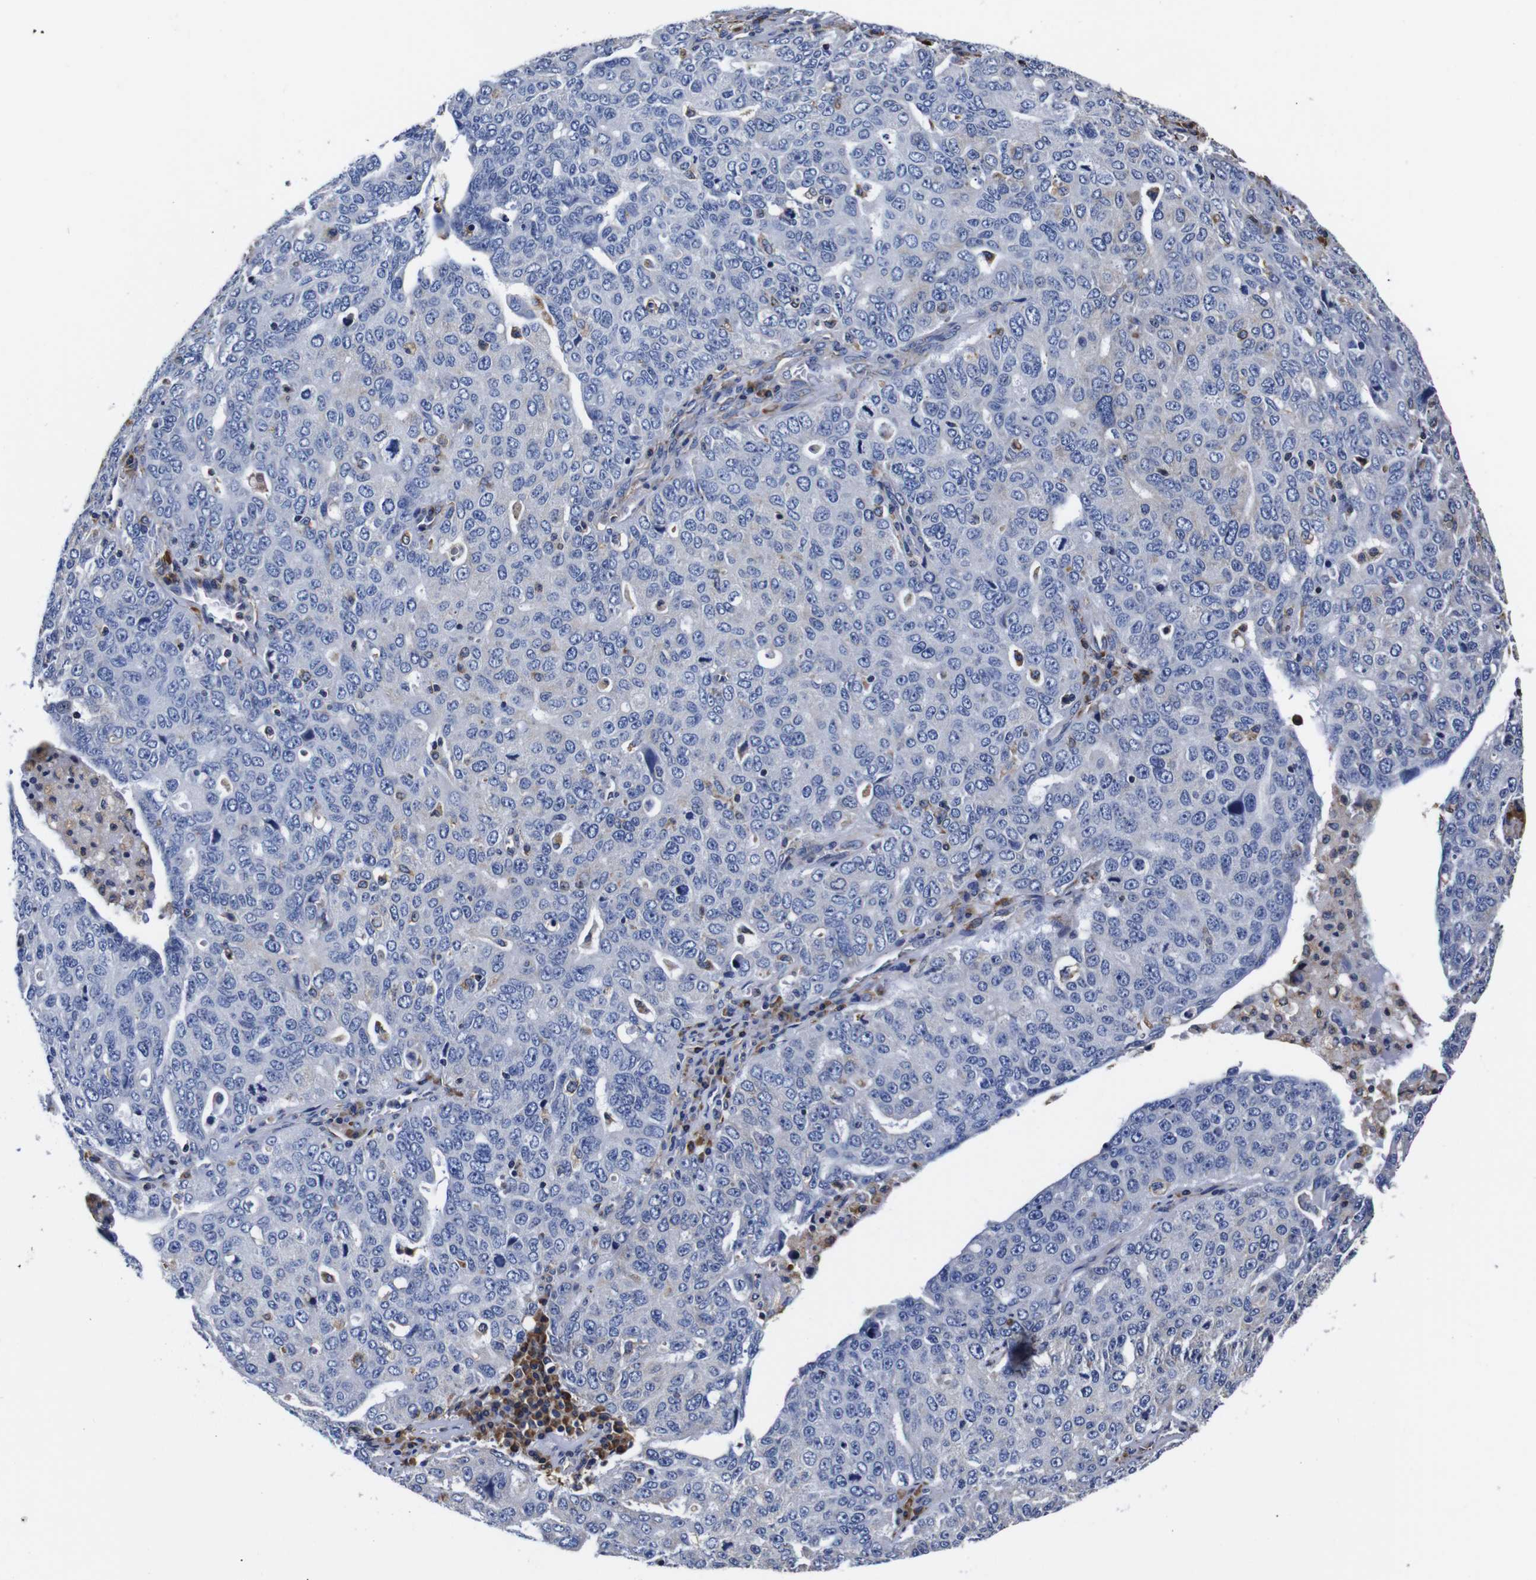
{"staining": {"intensity": "negative", "quantity": "none", "location": "none"}, "tissue": "ovarian cancer", "cell_type": "Tumor cells", "image_type": "cancer", "snomed": [{"axis": "morphology", "description": "Carcinoma, endometroid"}, {"axis": "topography", "description": "Ovary"}], "caption": "Image shows no significant protein expression in tumor cells of endometroid carcinoma (ovarian). The staining is performed using DAB (3,3'-diaminobenzidine) brown chromogen with nuclei counter-stained in using hematoxylin.", "gene": "PPIB", "patient": {"sex": "female", "age": 62}}